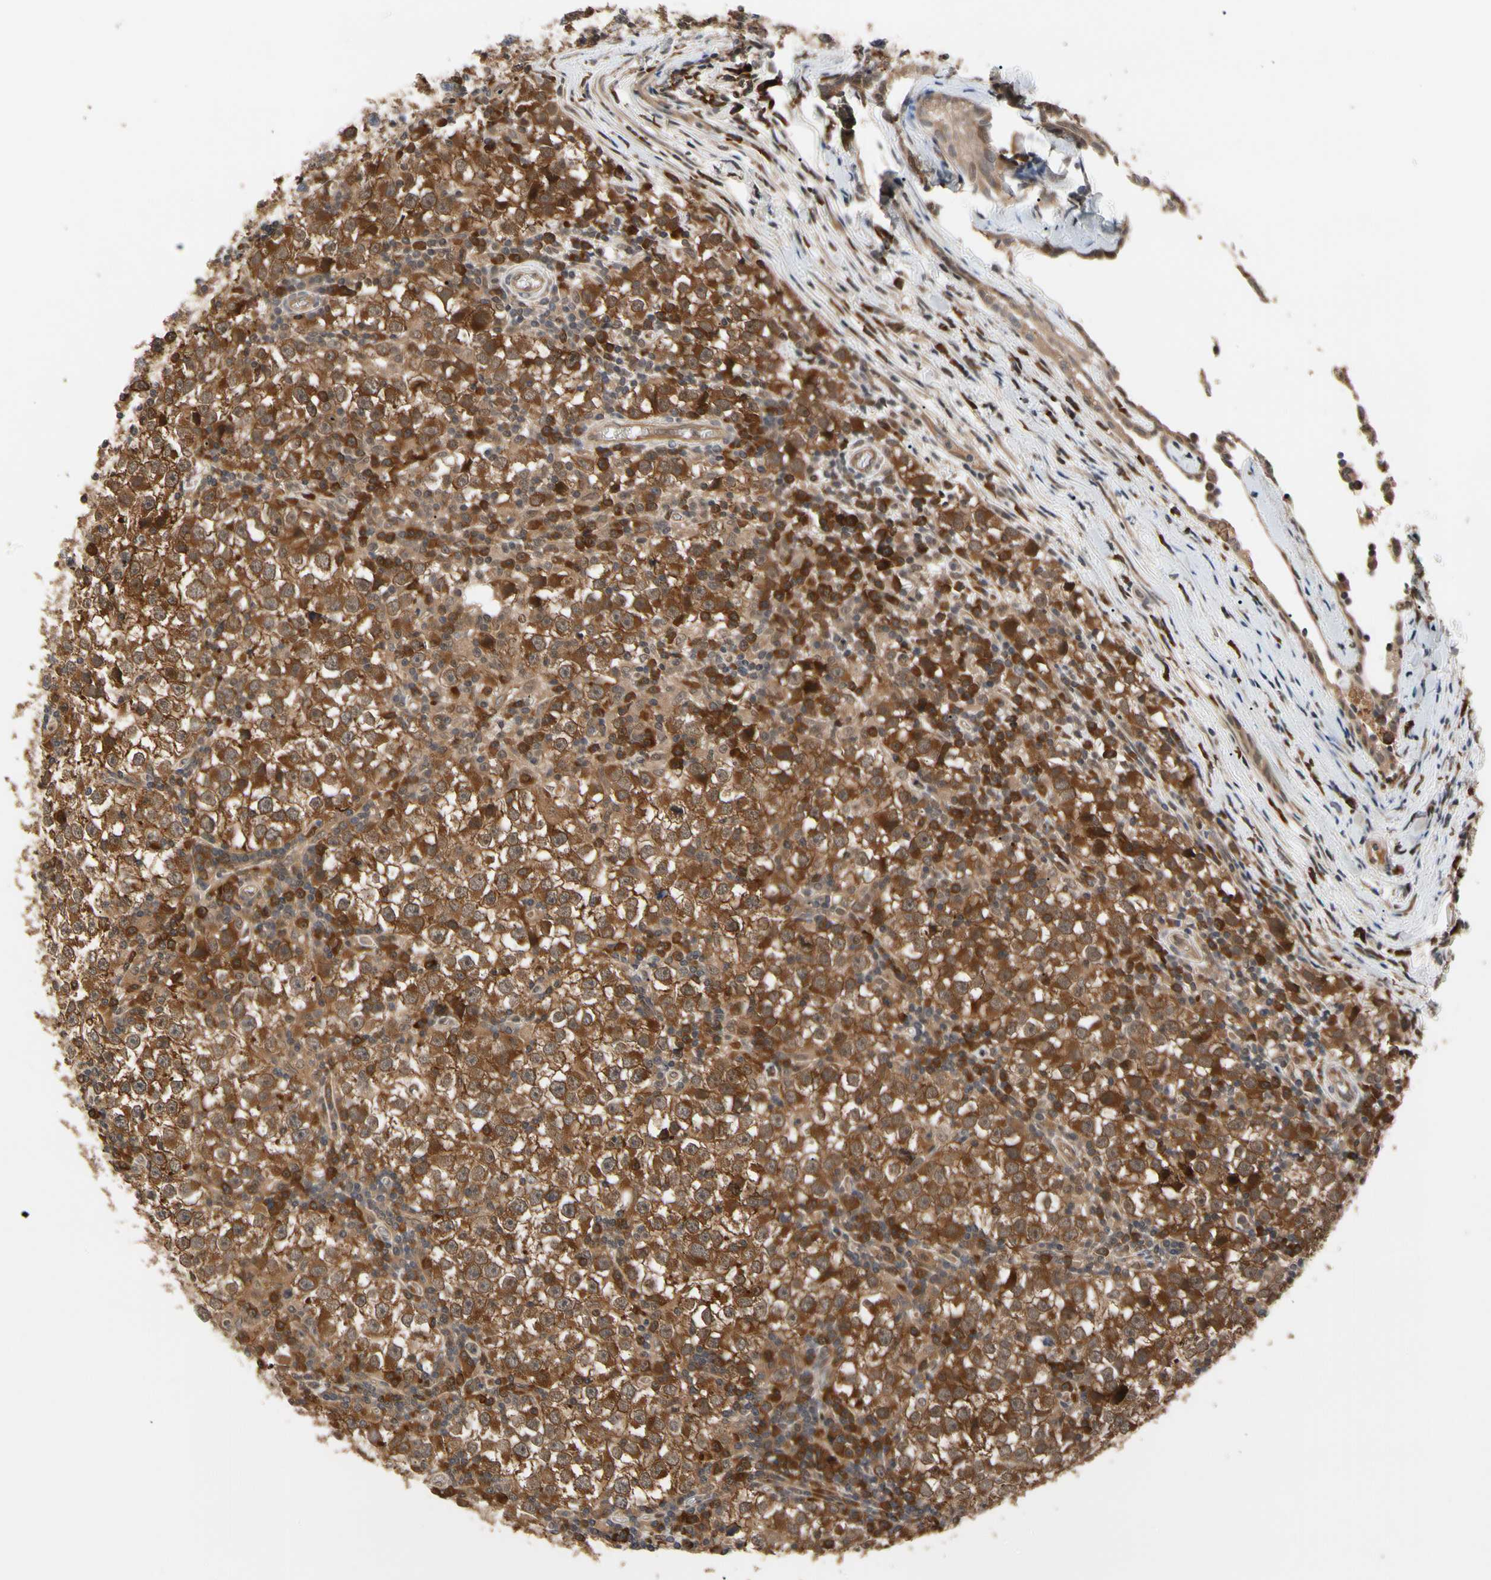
{"staining": {"intensity": "strong", "quantity": ">75%", "location": "cytoplasmic/membranous"}, "tissue": "testis cancer", "cell_type": "Tumor cells", "image_type": "cancer", "snomed": [{"axis": "morphology", "description": "Seminoma, NOS"}, {"axis": "topography", "description": "Testis"}], "caption": "Immunohistochemical staining of testis cancer (seminoma) exhibits high levels of strong cytoplasmic/membranous protein positivity in approximately >75% of tumor cells.", "gene": "CYTIP", "patient": {"sex": "male", "age": 65}}